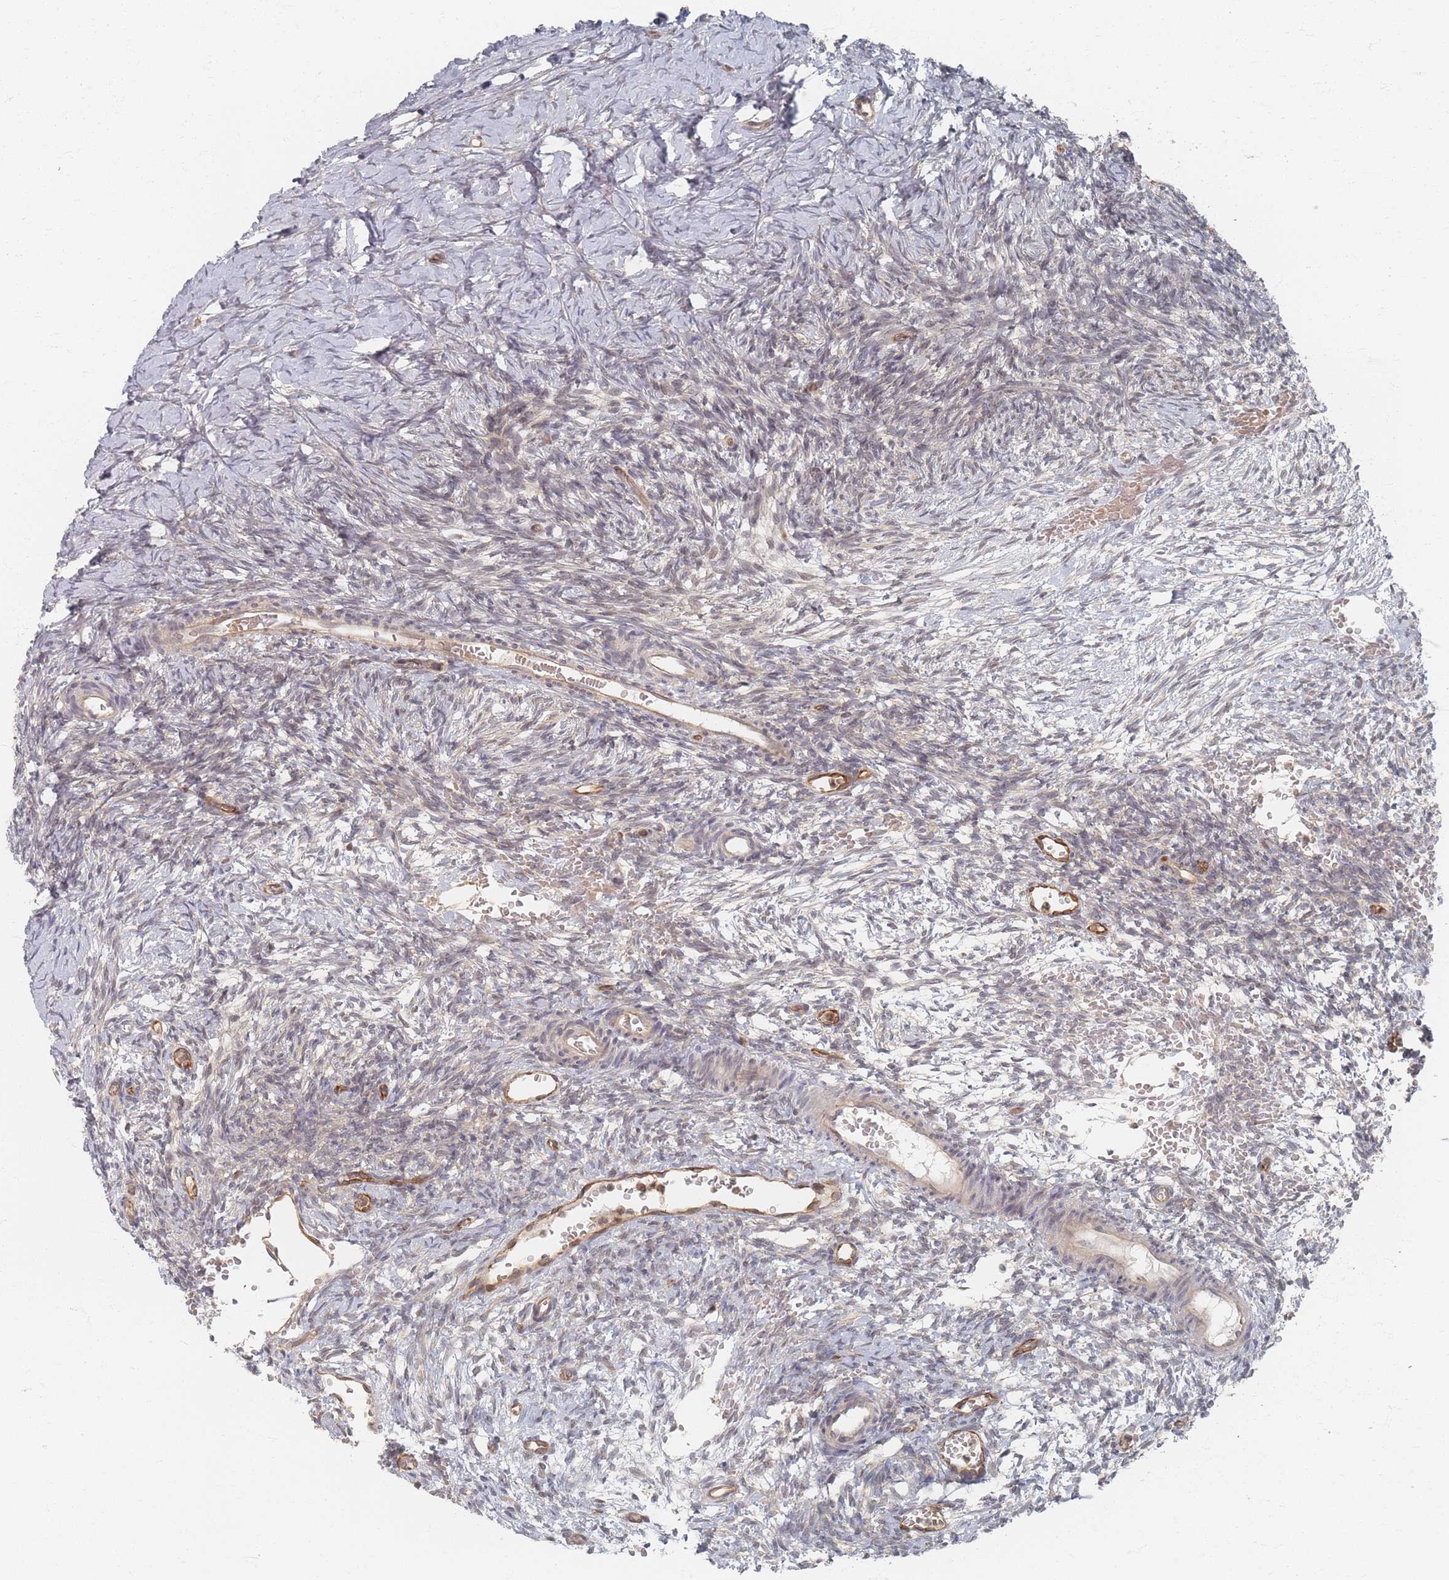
{"staining": {"intensity": "weak", "quantity": ">75%", "location": "cytoplasmic/membranous"}, "tissue": "ovary", "cell_type": "Follicle cells", "image_type": "normal", "snomed": [{"axis": "morphology", "description": "Normal tissue, NOS"}, {"axis": "topography", "description": "Ovary"}], "caption": "IHC image of benign ovary: ovary stained using IHC exhibits low levels of weak protein expression localized specifically in the cytoplasmic/membranous of follicle cells, appearing as a cytoplasmic/membranous brown color.", "gene": "PSMD9", "patient": {"sex": "female", "age": 39}}